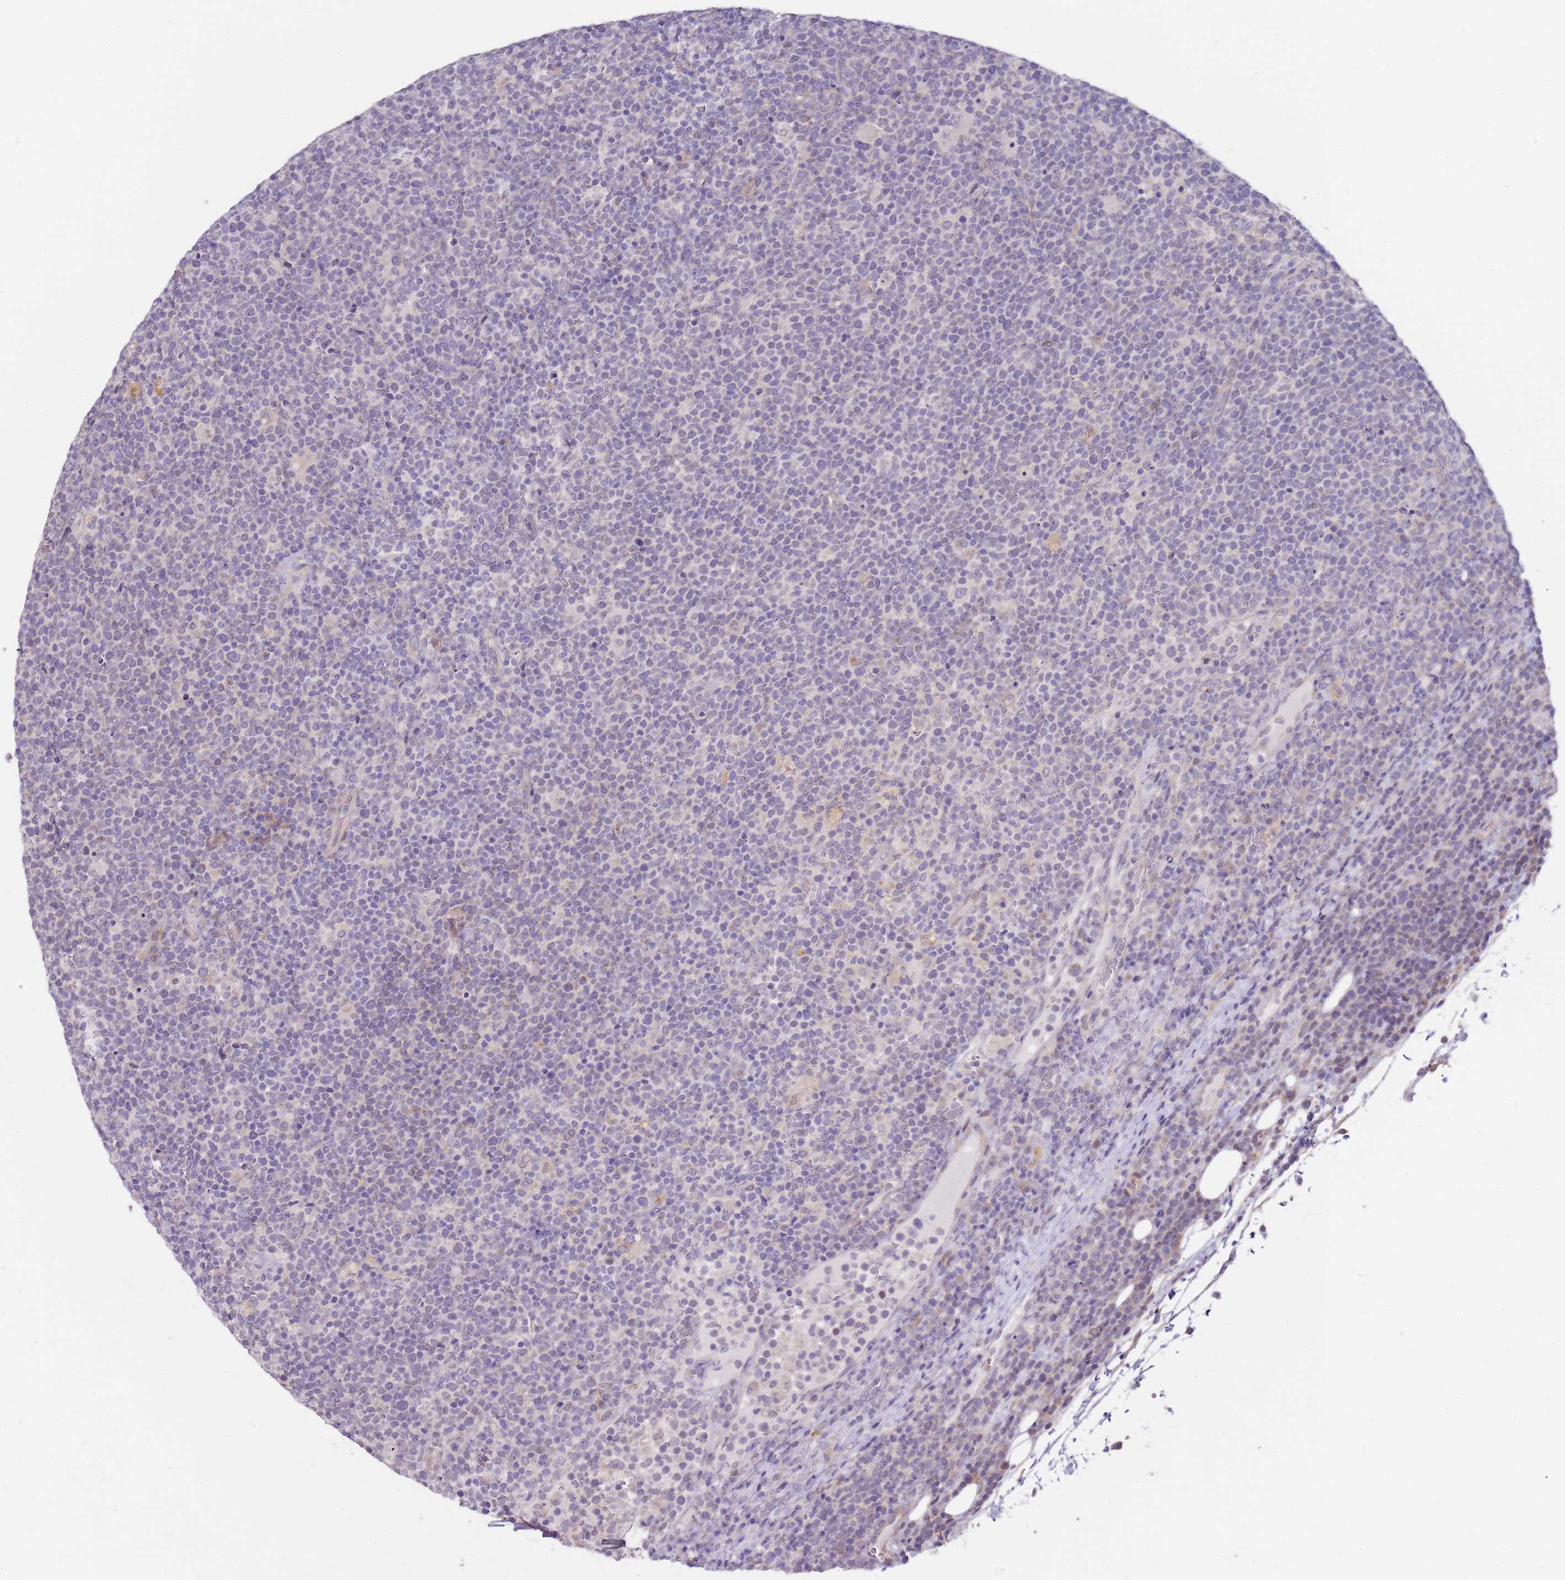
{"staining": {"intensity": "negative", "quantity": "none", "location": "none"}, "tissue": "lymphoma", "cell_type": "Tumor cells", "image_type": "cancer", "snomed": [{"axis": "morphology", "description": "Malignant lymphoma, non-Hodgkin's type, High grade"}, {"axis": "topography", "description": "Lymph node"}], "caption": "Human lymphoma stained for a protein using immunohistochemistry (IHC) displays no expression in tumor cells.", "gene": "TBC1D9", "patient": {"sex": "male", "age": 61}}